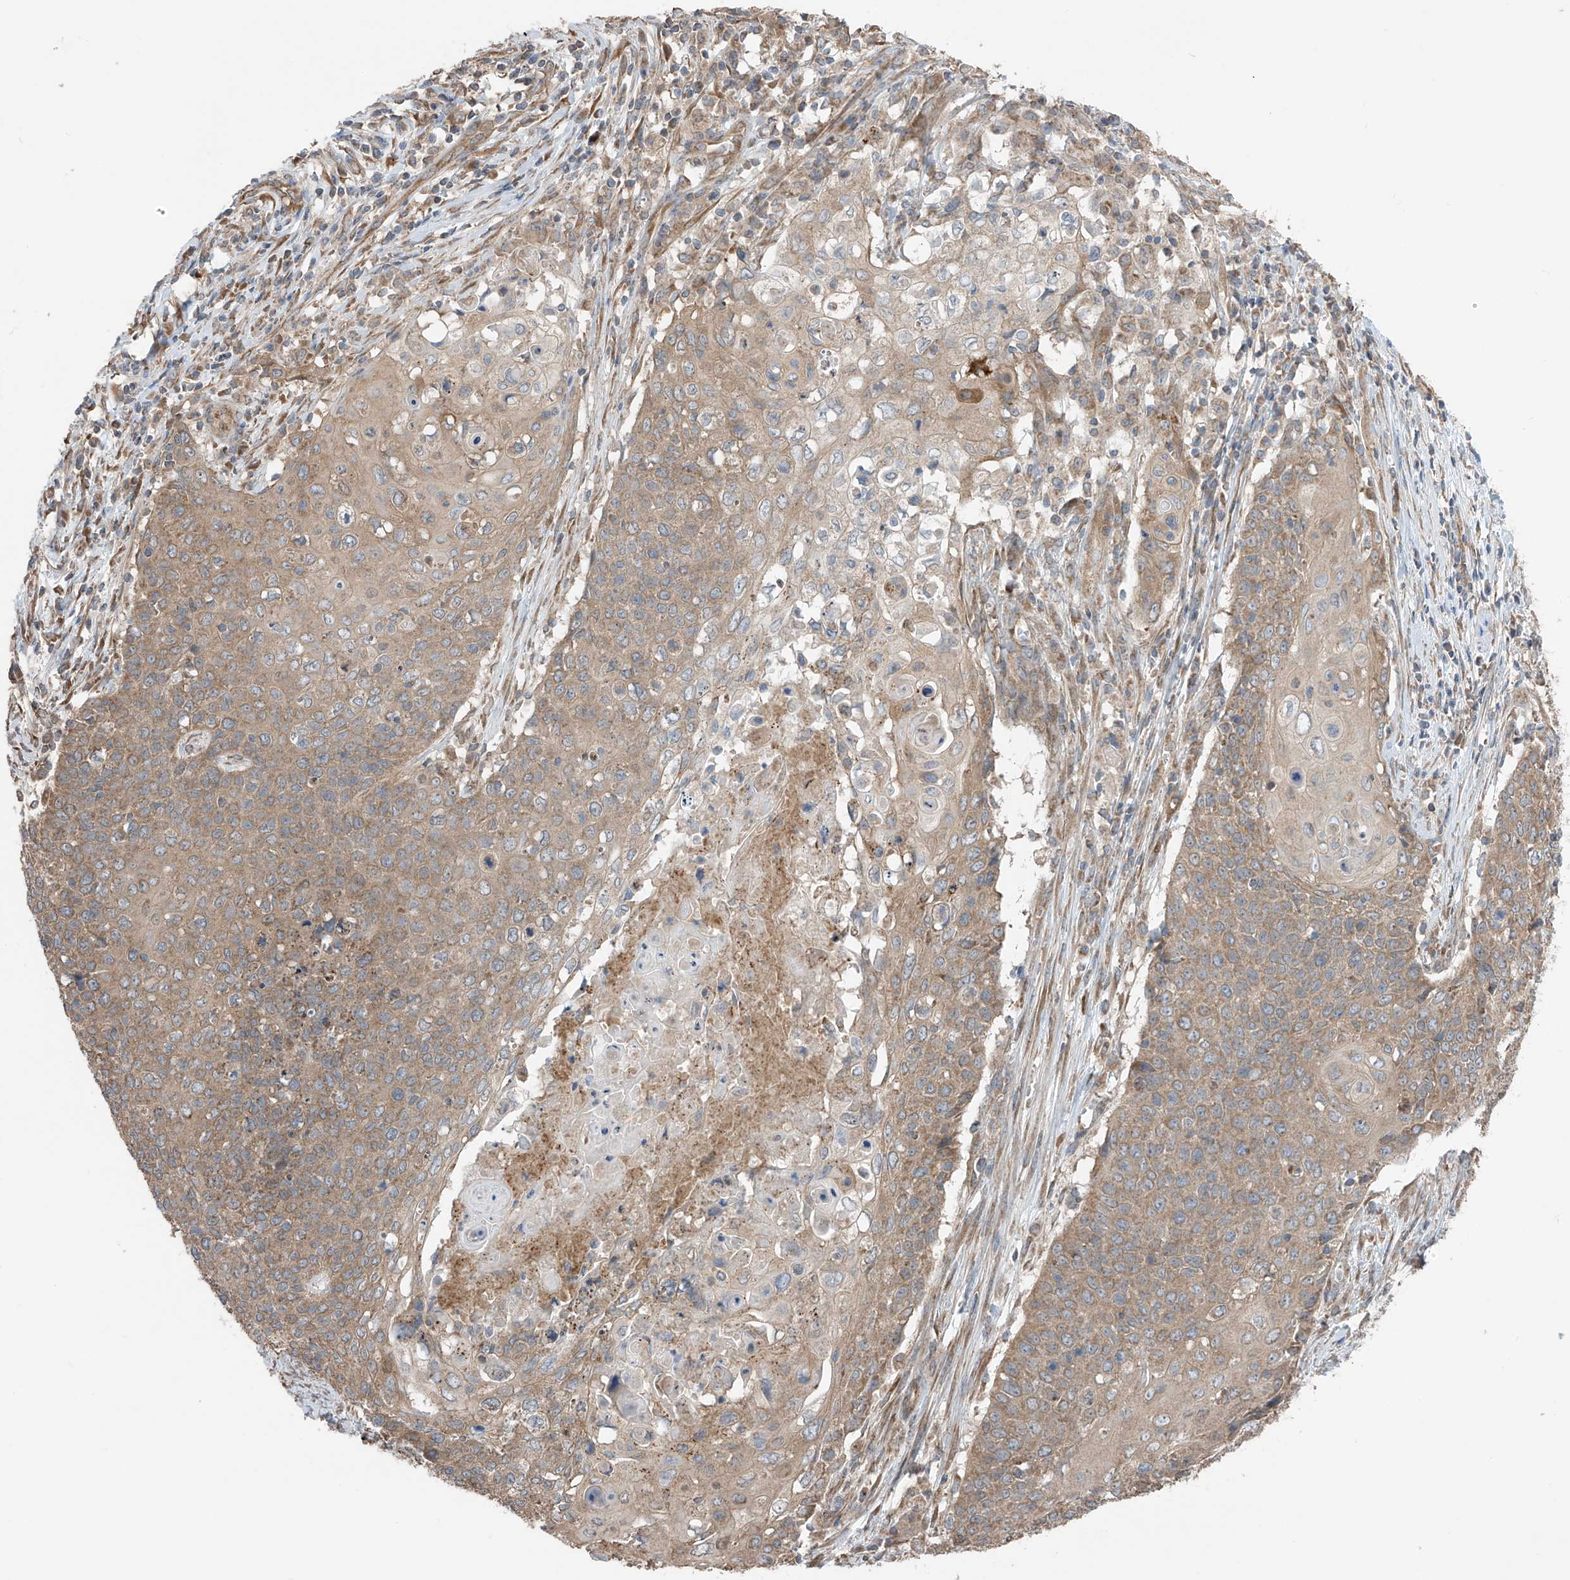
{"staining": {"intensity": "moderate", "quantity": ">75%", "location": "cytoplasmic/membranous"}, "tissue": "cervical cancer", "cell_type": "Tumor cells", "image_type": "cancer", "snomed": [{"axis": "morphology", "description": "Squamous cell carcinoma, NOS"}, {"axis": "topography", "description": "Cervix"}], "caption": "Tumor cells exhibit moderate cytoplasmic/membranous staining in approximately >75% of cells in squamous cell carcinoma (cervical).", "gene": "PNPT1", "patient": {"sex": "female", "age": 39}}